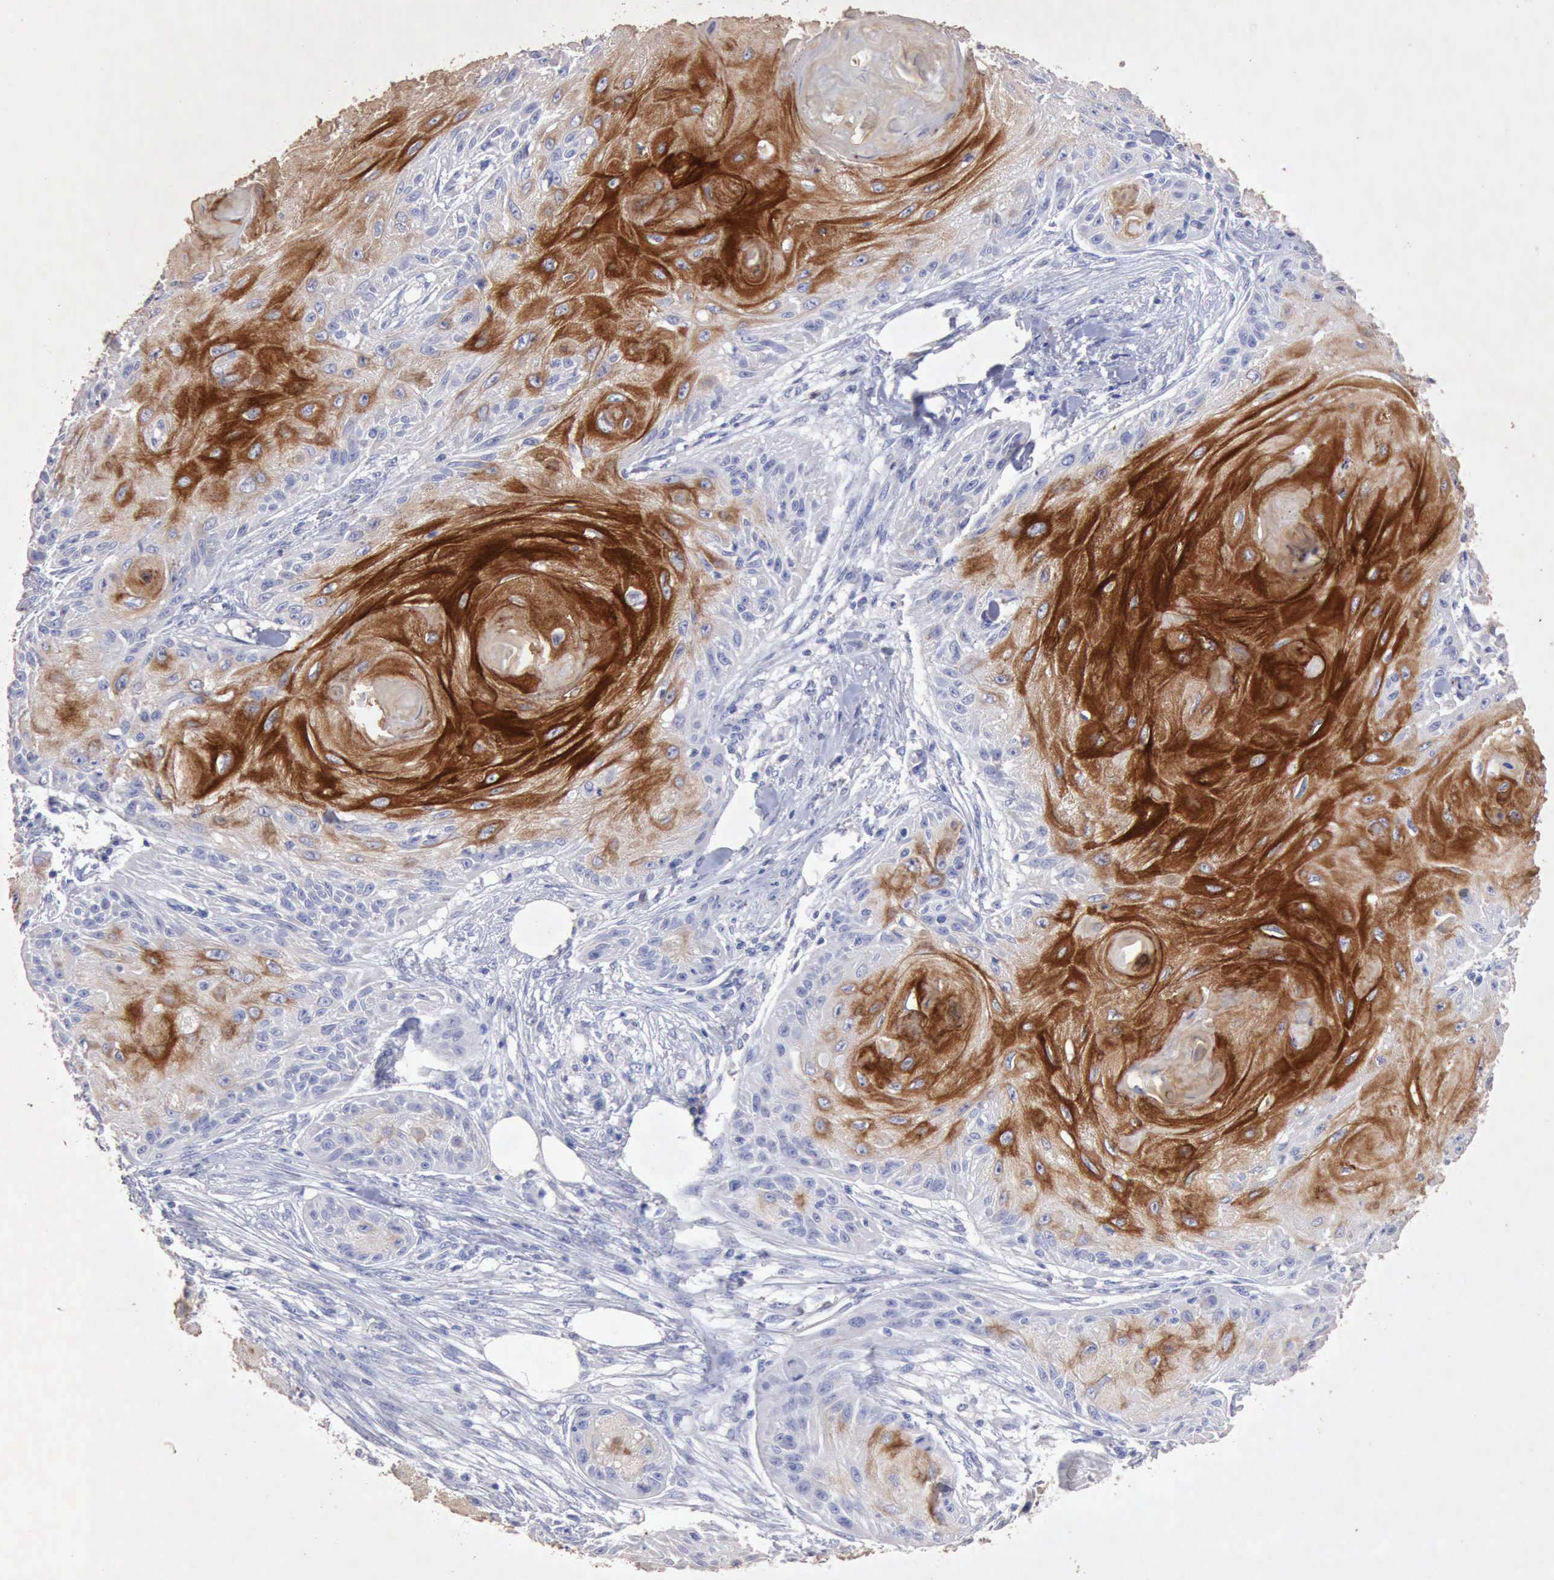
{"staining": {"intensity": "strong", "quantity": "25%-75%", "location": "cytoplasmic/membranous"}, "tissue": "skin cancer", "cell_type": "Tumor cells", "image_type": "cancer", "snomed": [{"axis": "morphology", "description": "Squamous cell carcinoma, NOS"}, {"axis": "topography", "description": "Skin"}], "caption": "Skin cancer stained for a protein (brown) shows strong cytoplasmic/membranous positive expression in approximately 25%-75% of tumor cells.", "gene": "KRT6B", "patient": {"sex": "female", "age": 88}}